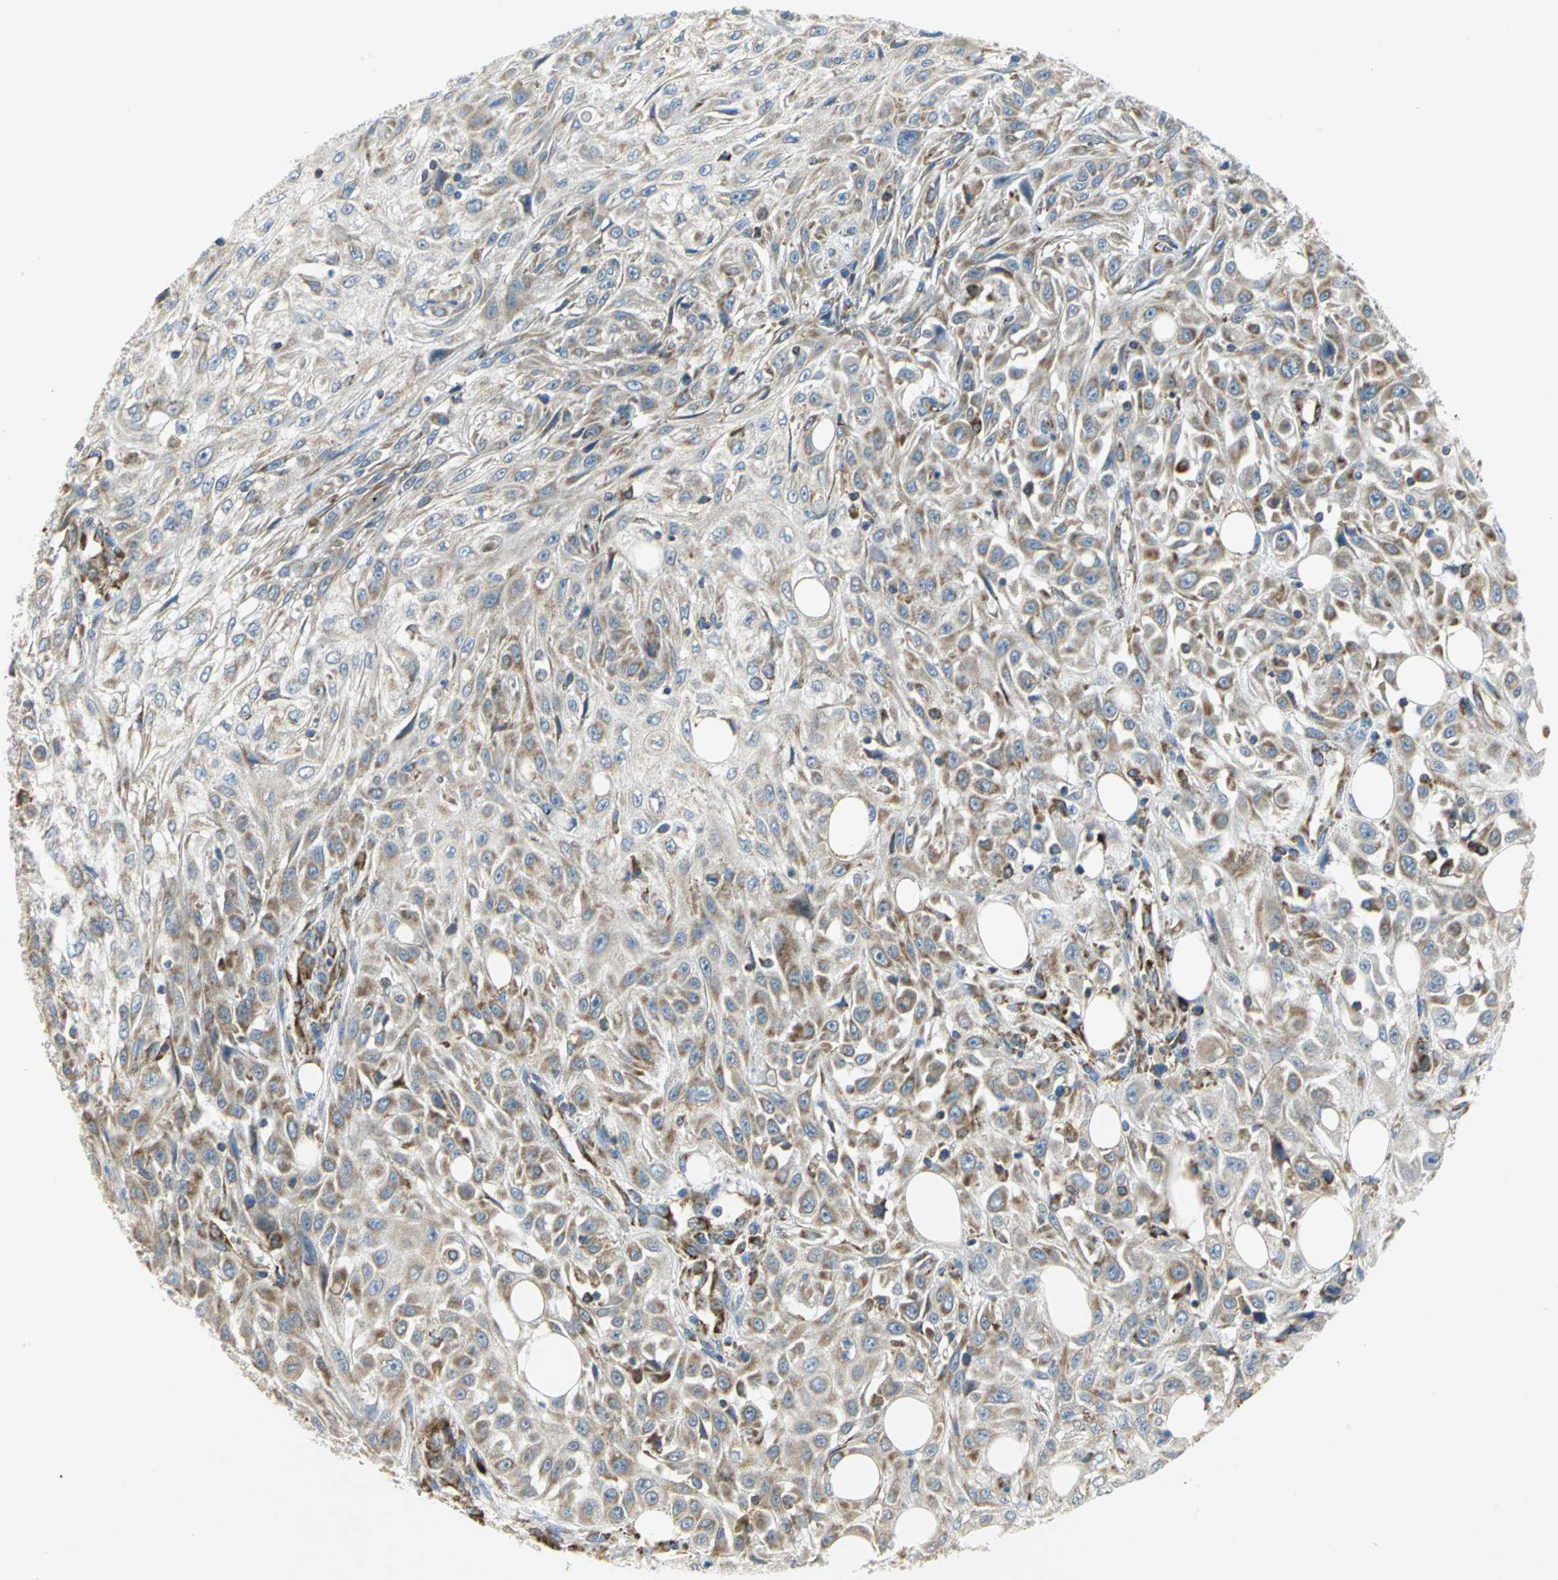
{"staining": {"intensity": "moderate", "quantity": "25%-75%", "location": "cytoplasmic/membranous"}, "tissue": "skin cancer", "cell_type": "Tumor cells", "image_type": "cancer", "snomed": [{"axis": "morphology", "description": "Squamous cell carcinoma, NOS"}, {"axis": "topography", "description": "Skin"}], "caption": "Human skin squamous cell carcinoma stained with a brown dye exhibits moderate cytoplasmic/membranous positive positivity in approximately 25%-75% of tumor cells.", "gene": "TULP4", "patient": {"sex": "male", "age": 75}}